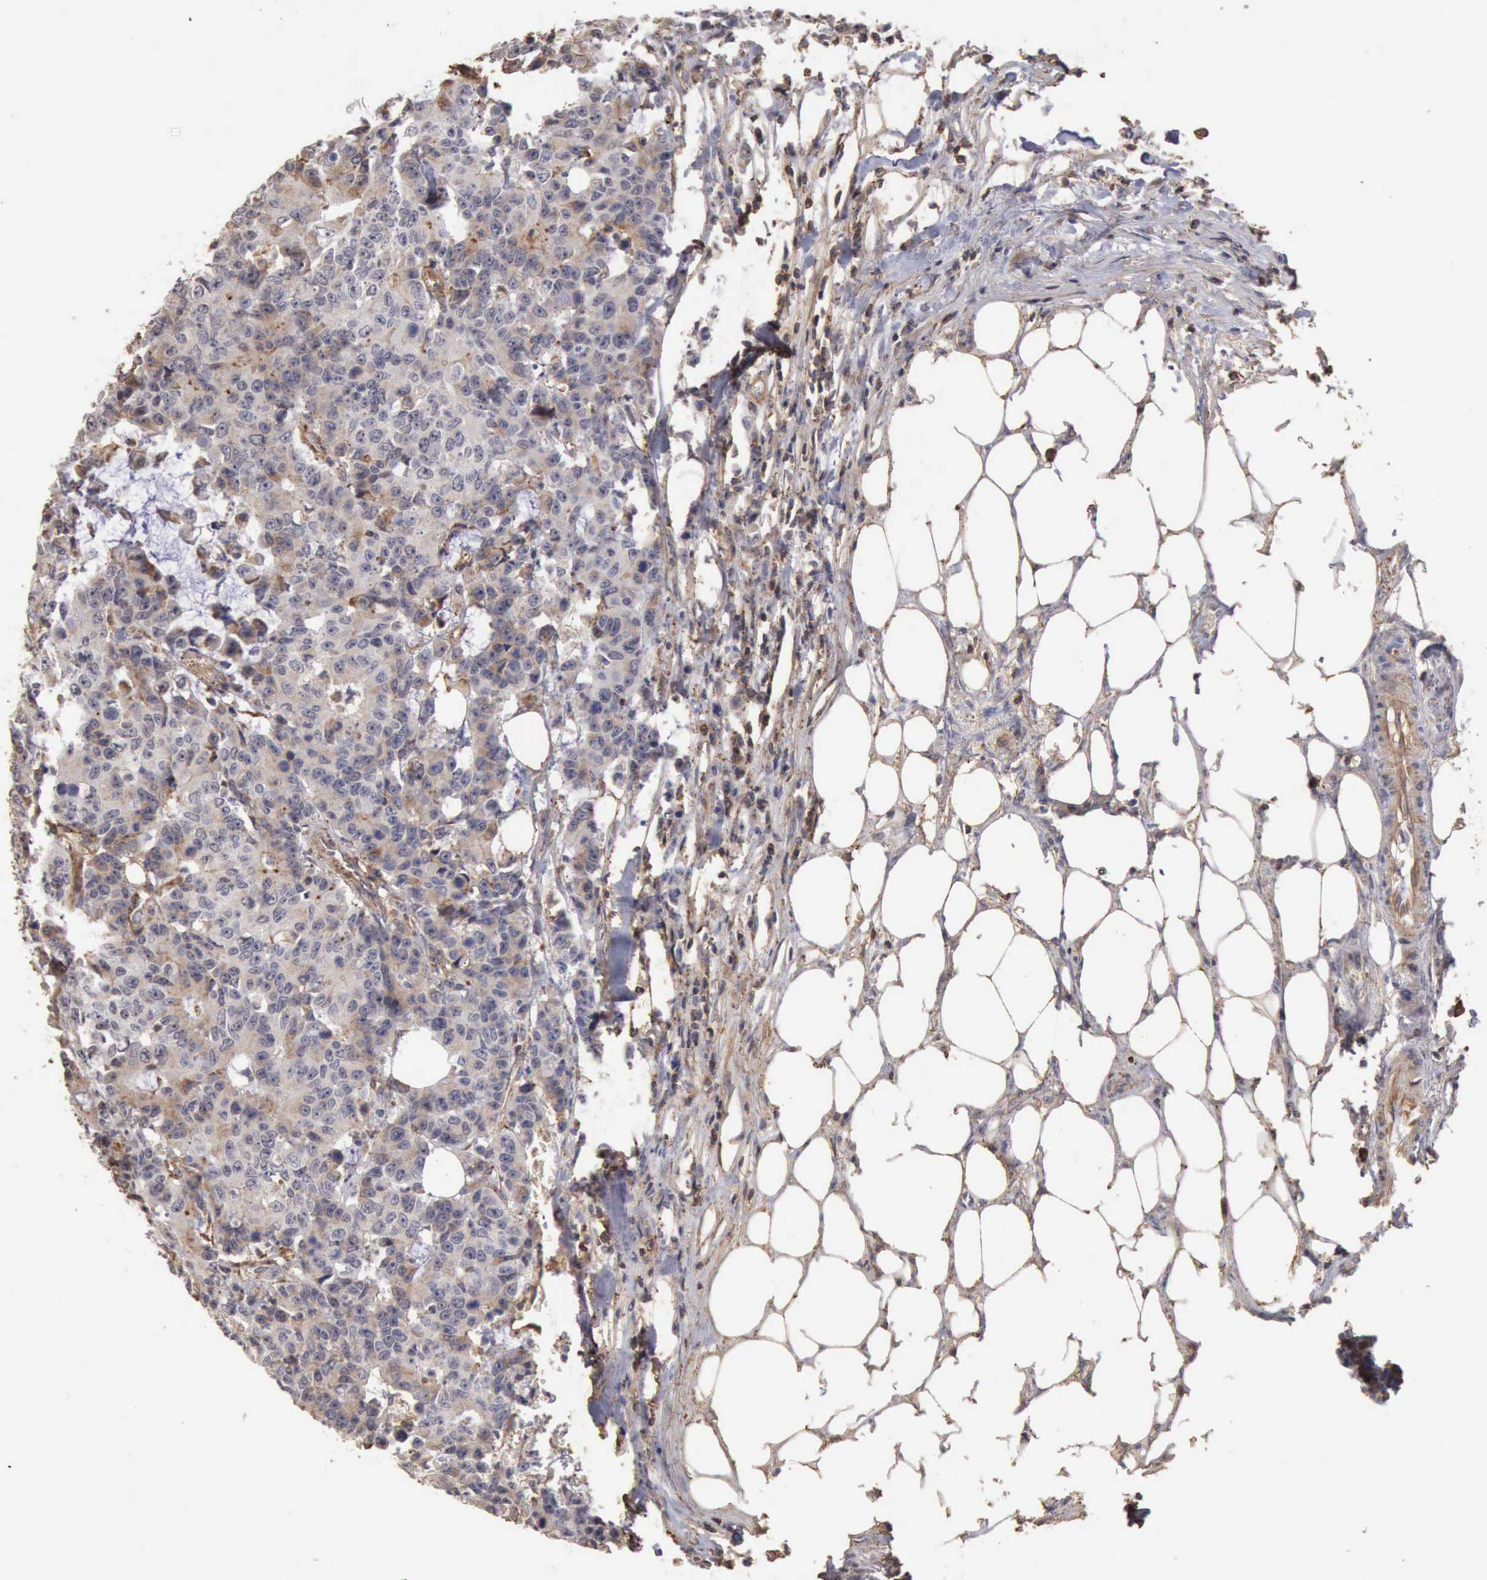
{"staining": {"intensity": "weak", "quantity": "<25%", "location": "cytoplasmic/membranous"}, "tissue": "colorectal cancer", "cell_type": "Tumor cells", "image_type": "cancer", "snomed": [{"axis": "morphology", "description": "Adenocarcinoma, NOS"}, {"axis": "topography", "description": "Colon"}], "caption": "IHC image of neoplastic tissue: human colorectal cancer (adenocarcinoma) stained with DAB (3,3'-diaminobenzidine) demonstrates no significant protein staining in tumor cells. The staining is performed using DAB (3,3'-diaminobenzidine) brown chromogen with nuclei counter-stained in using hematoxylin.", "gene": "GPR101", "patient": {"sex": "female", "age": 86}}